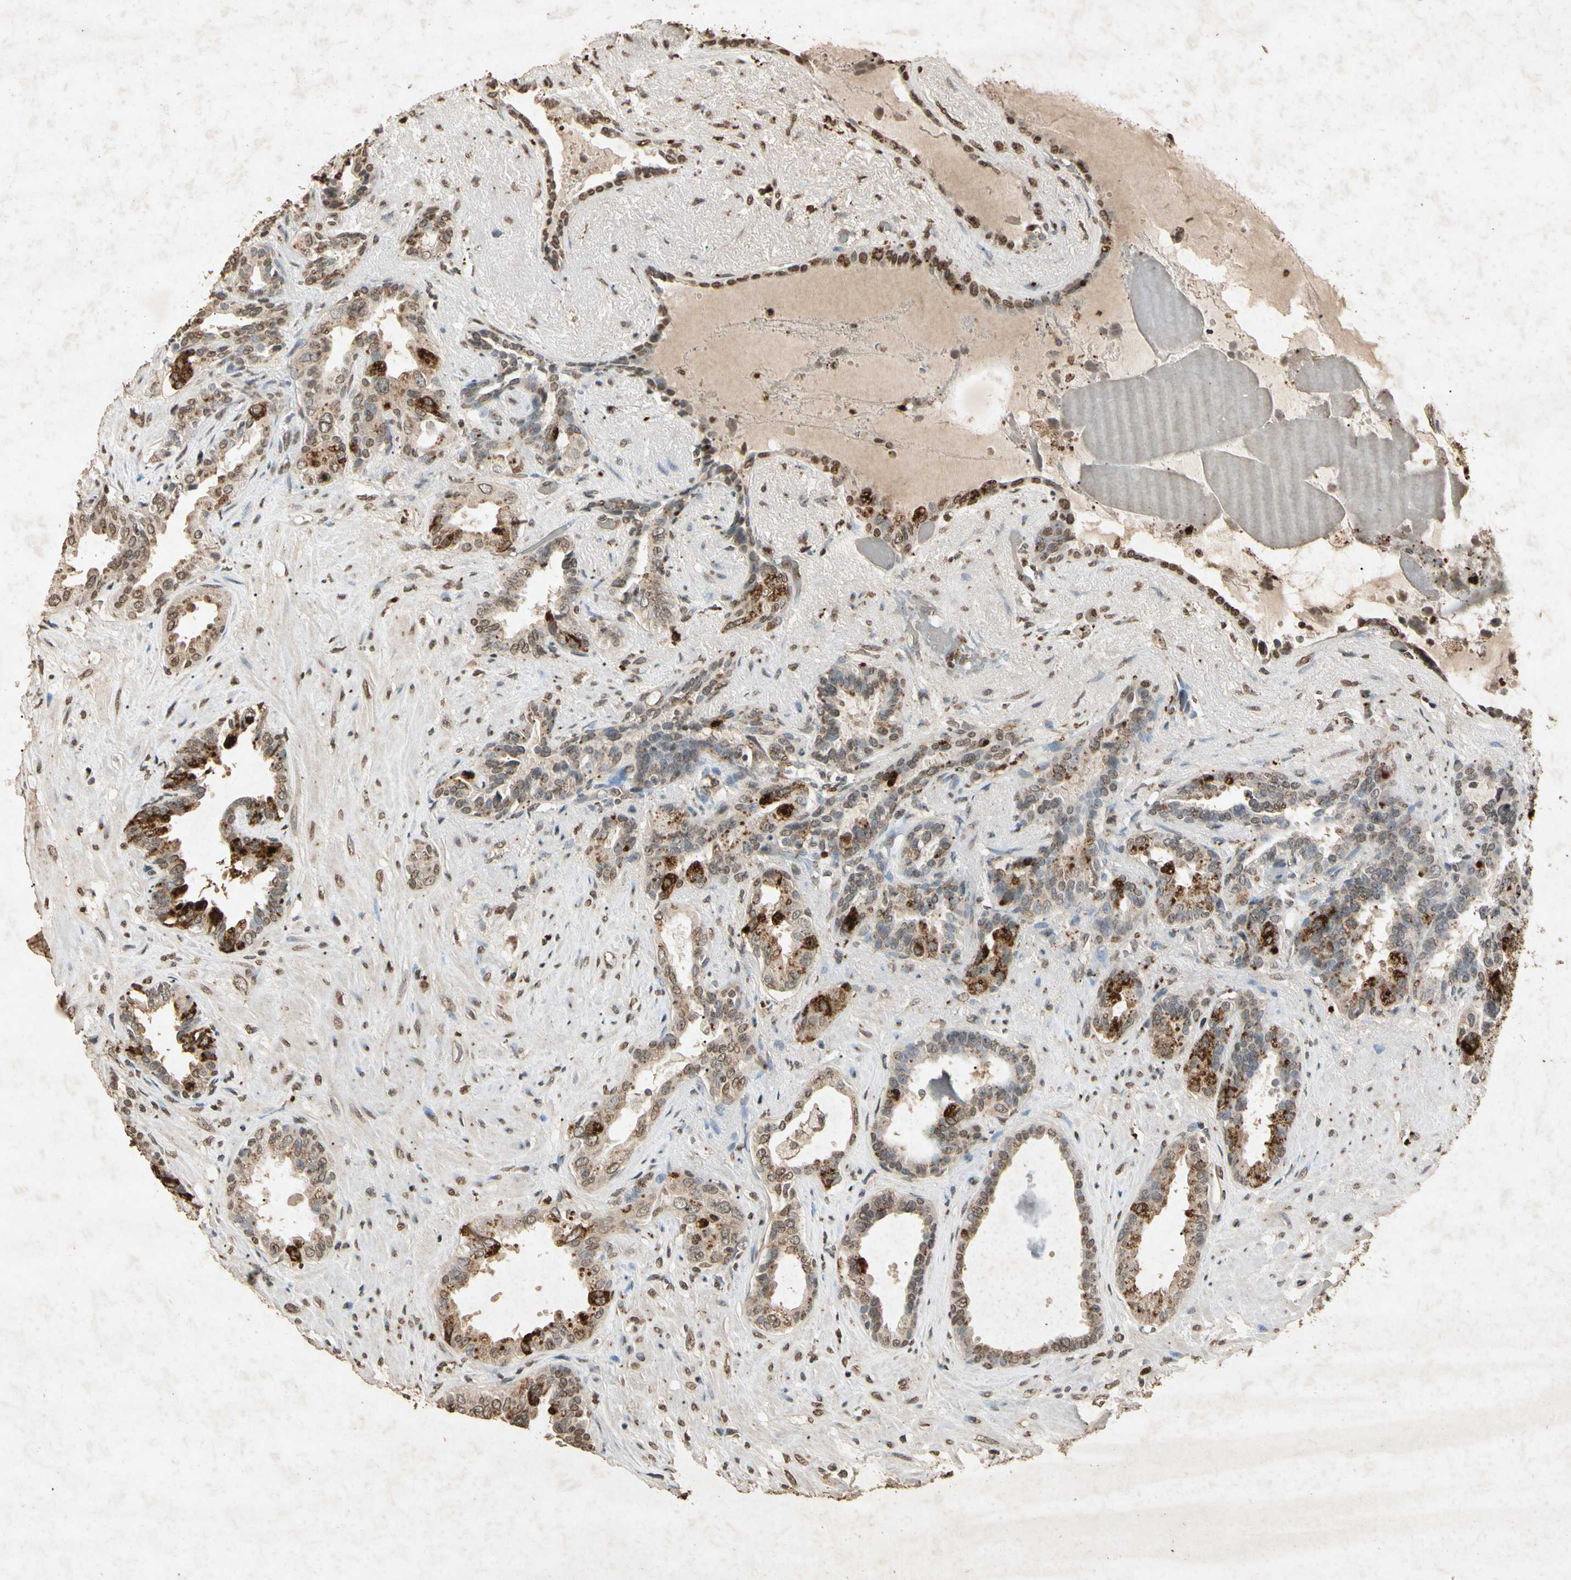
{"staining": {"intensity": "weak", "quantity": ">75%", "location": "cytoplasmic/membranous,nuclear"}, "tissue": "seminal vesicle", "cell_type": "Glandular cells", "image_type": "normal", "snomed": [{"axis": "morphology", "description": "Normal tissue, NOS"}, {"axis": "topography", "description": "Seminal veicle"}], "caption": "Weak cytoplasmic/membranous,nuclear expression for a protein is seen in about >75% of glandular cells of unremarkable seminal vesicle using IHC.", "gene": "MSRB1", "patient": {"sex": "male", "age": 61}}